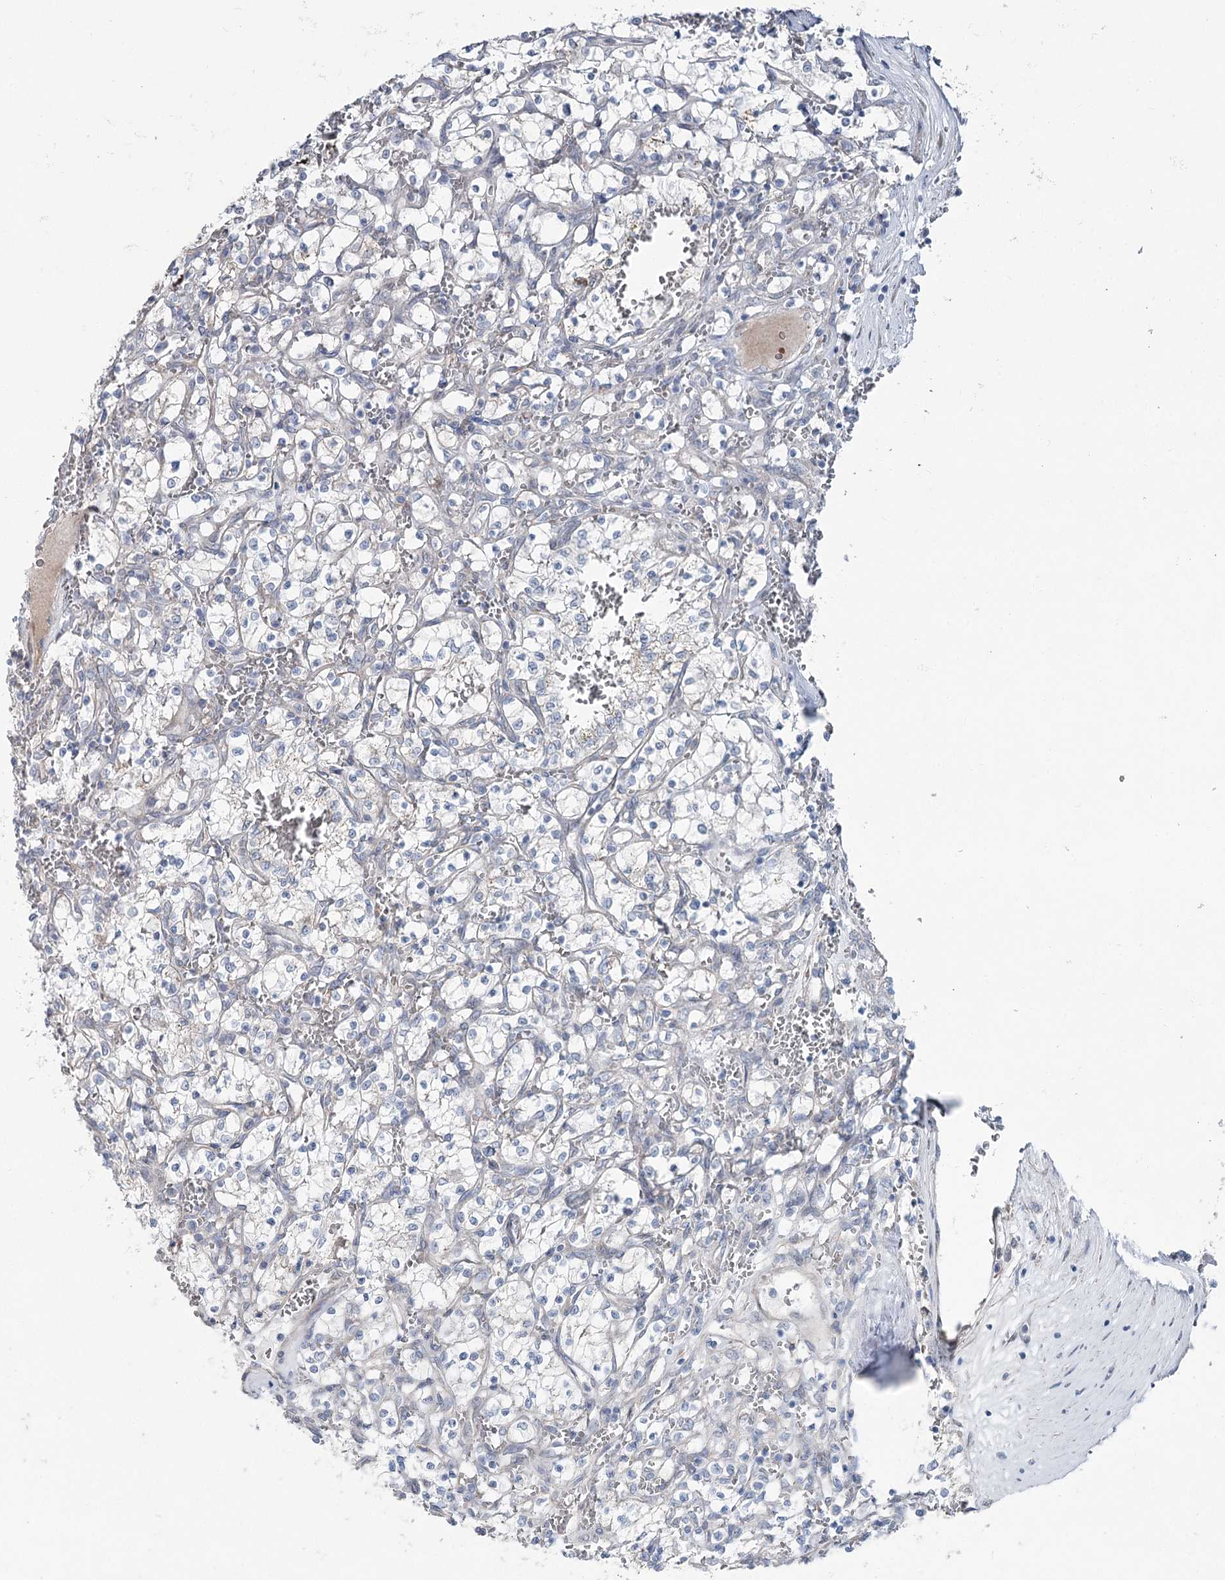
{"staining": {"intensity": "moderate", "quantity": "<25%", "location": "cytoplasmic/membranous"}, "tissue": "renal cancer", "cell_type": "Tumor cells", "image_type": "cancer", "snomed": [{"axis": "morphology", "description": "Adenocarcinoma, NOS"}, {"axis": "topography", "description": "Kidney"}], "caption": "Renal adenocarcinoma stained for a protein shows moderate cytoplasmic/membranous positivity in tumor cells.", "gene": "FAM120B", "patient": {"sex": "female", "age": 69}}